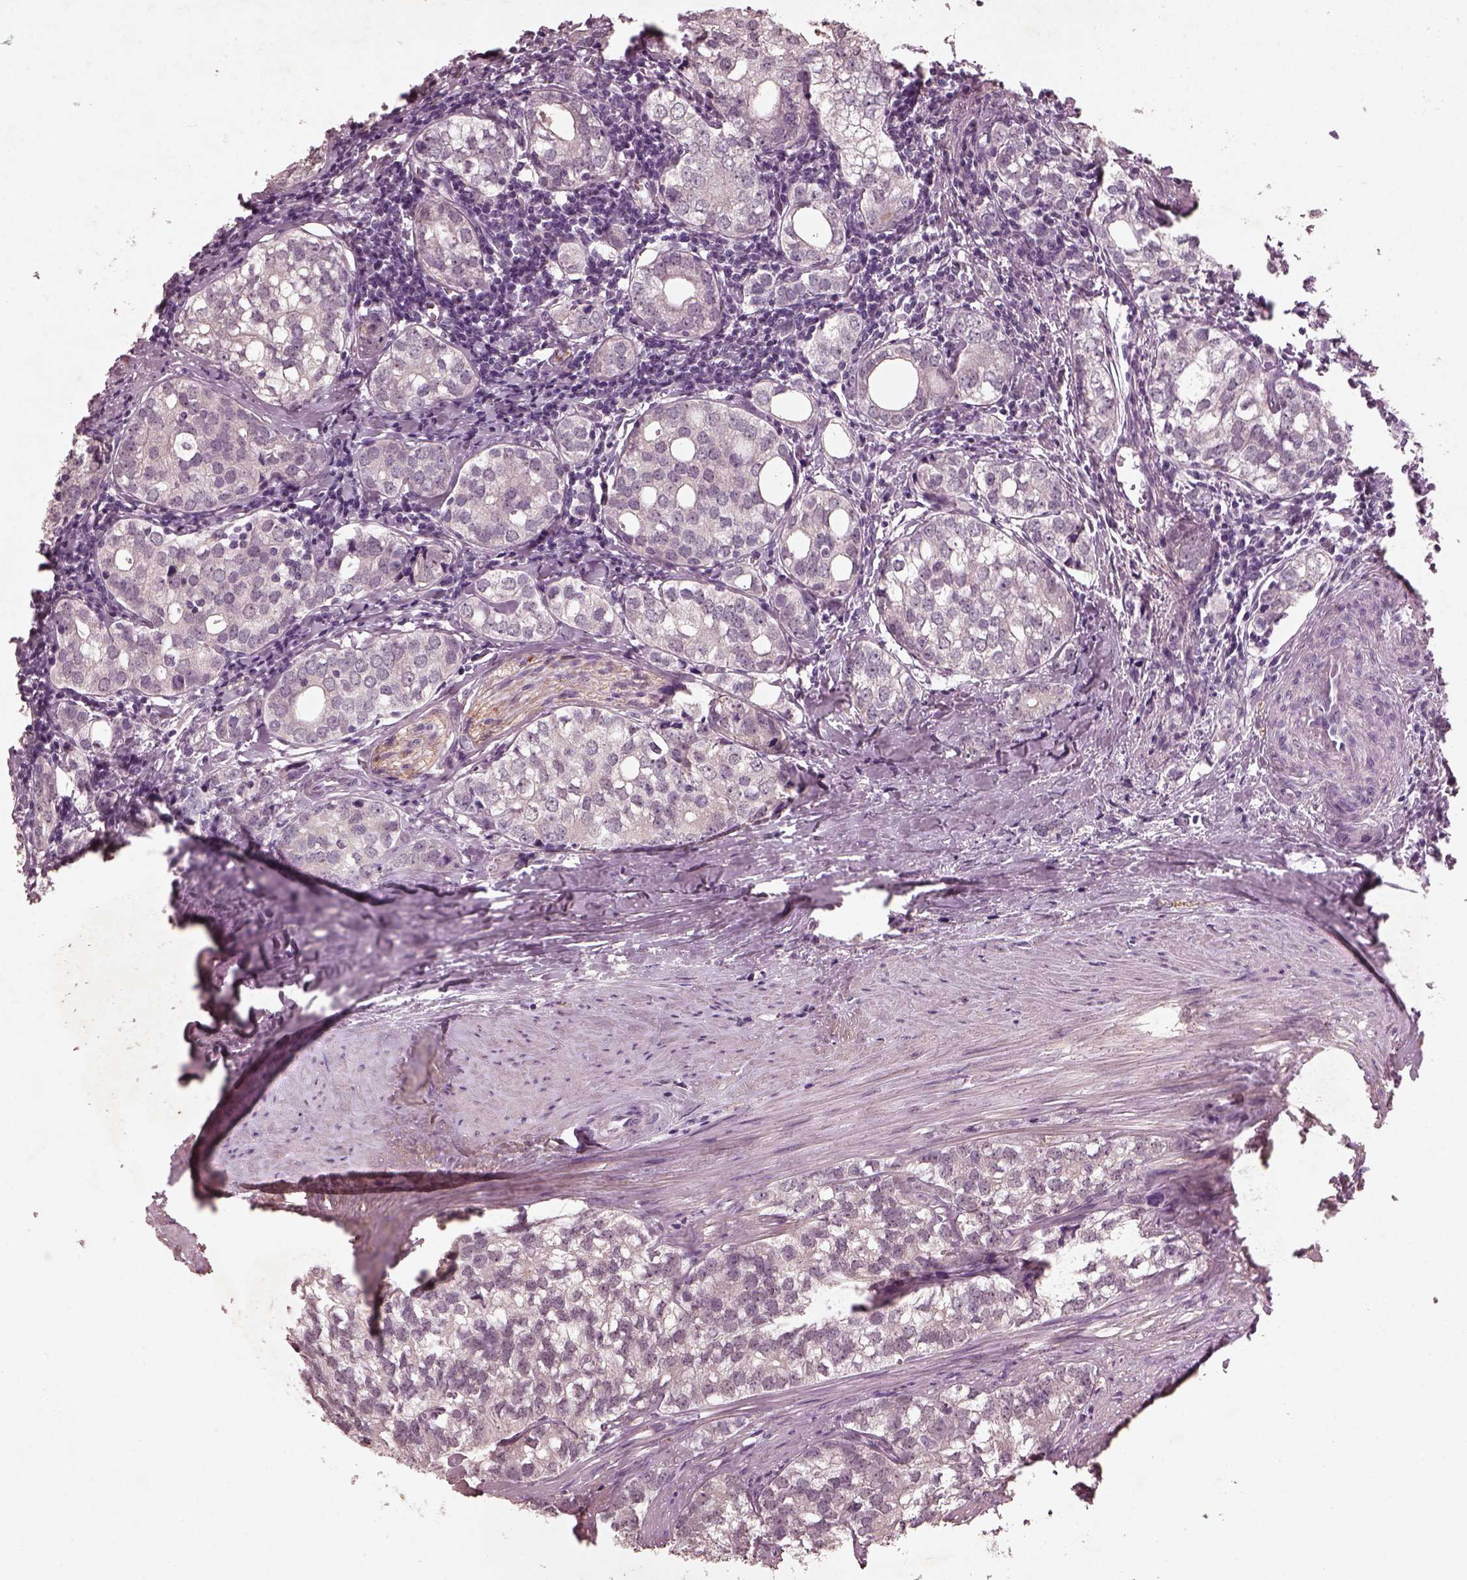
{"staining": {"intensity": "negative", "quantity": "none", "location": "none"}, "tissue": "prostate cancer", "cell_type": "Tumor cells", "image_type": "cancer", "snomed": [{"axis": "morphology", "description": "Adenocarcinoma, NOS"}, {"axis": "topography", "description": "Prostate and seminal vesicle, NOS"}], "caption": "IHC of prostate cancer (adenocarcinoma) displays no positivity in tumor cells.", "gene": "FRRS1L", "patient": {"sex": "male", "age": 63}}